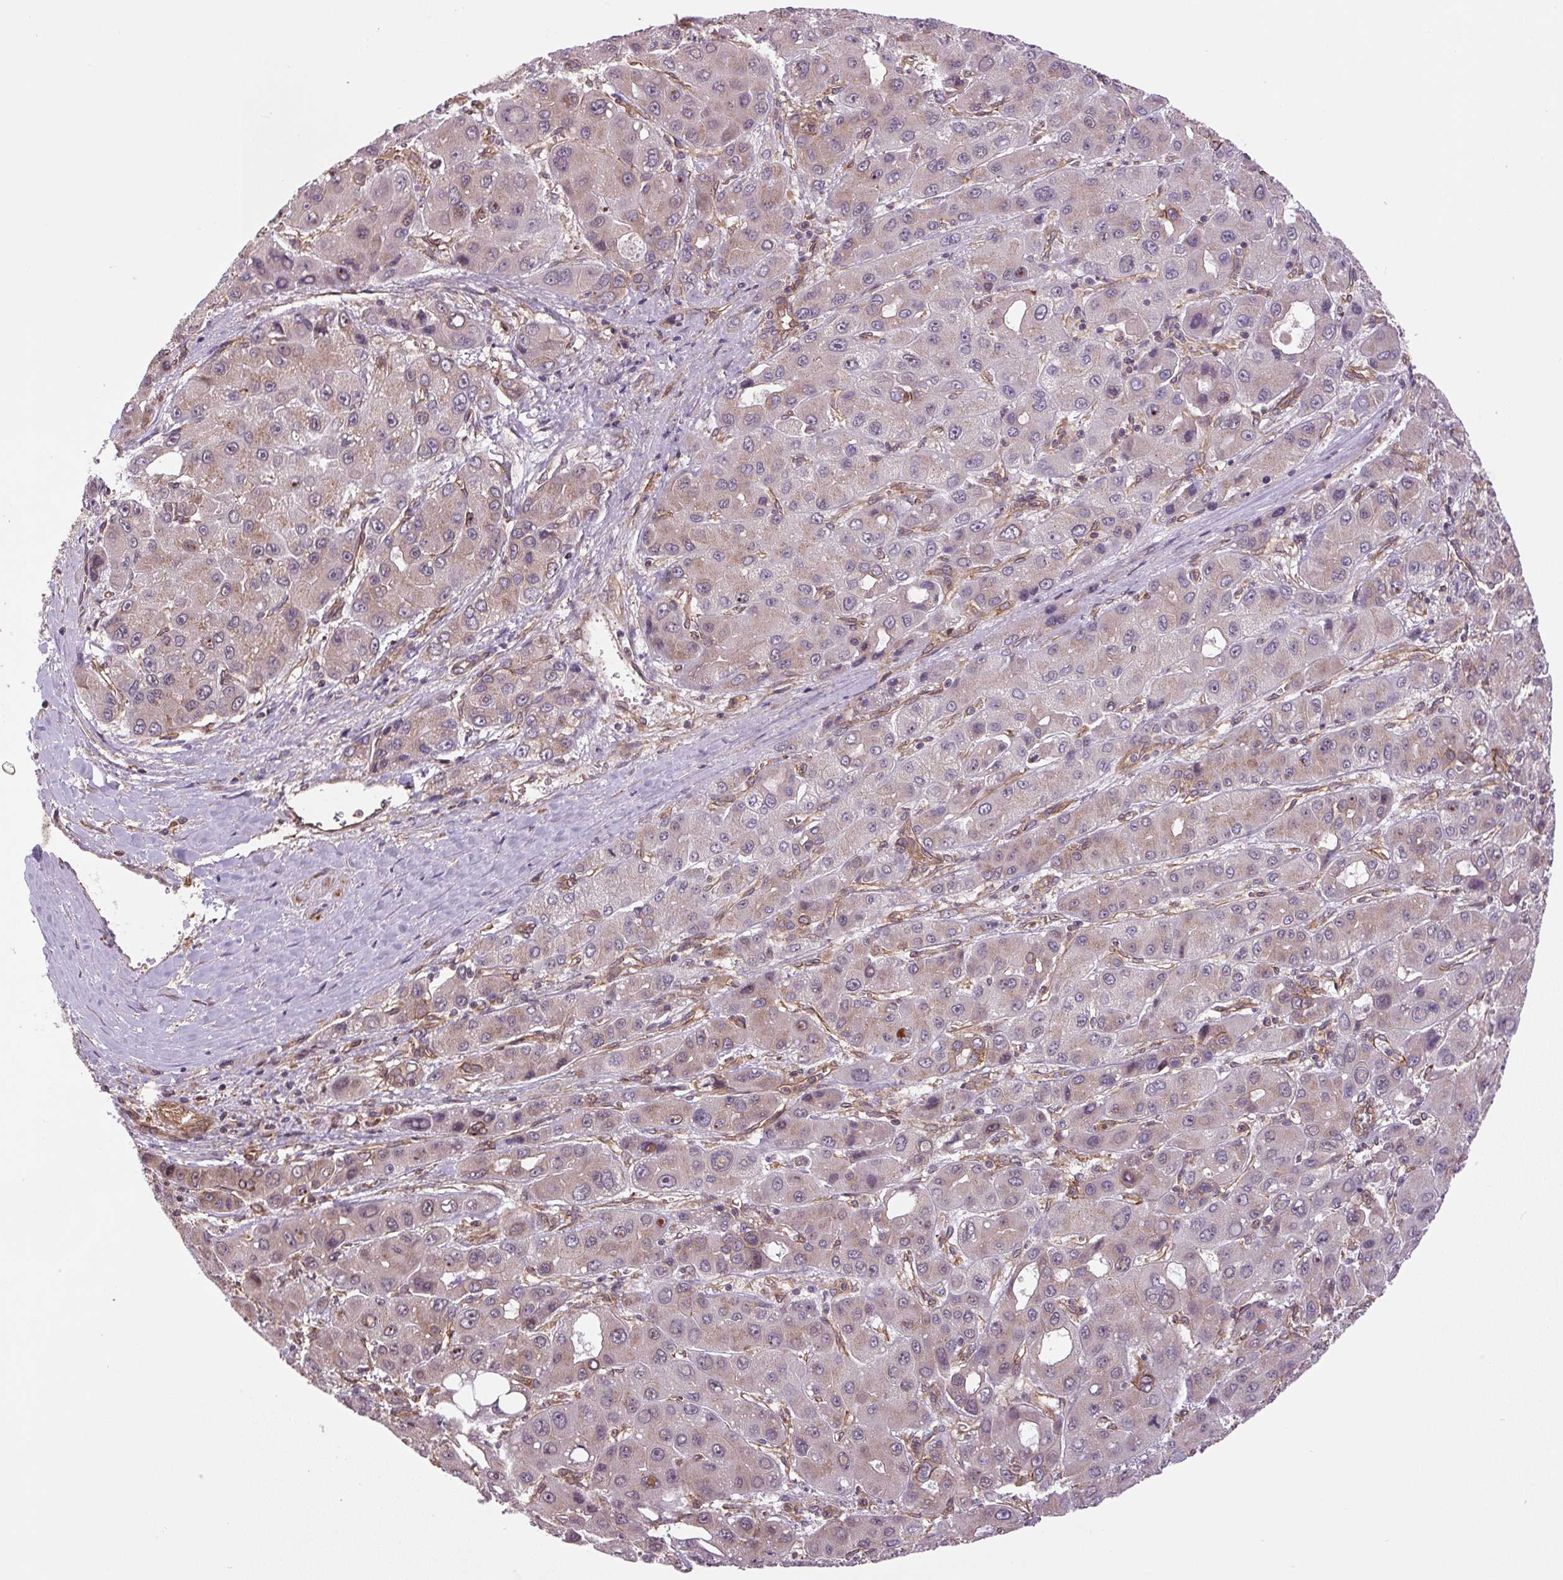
{"staining": {"intensity": "weak", "quantity": "25%-75%", "location": "cytoplasmic/membranous"}, "tissue": "liver cancer", "cell_type": "Tumor cells", "image_type": "cancer", "snomed": [{"axis": "morphology", "description": "Carcinoma, Hepatocellular, NOS"}, {"axis": "topography", "description": "Liver"}], "caption": "Hepatocellular carcinoma (liver) stained for a protein (brown) shows weak cytoplasmic/membranous positive staining in about 25%-75% of tumor cells.", "gene": "SEPTIN10", "patient": {"sex": "male", "age": 55}}